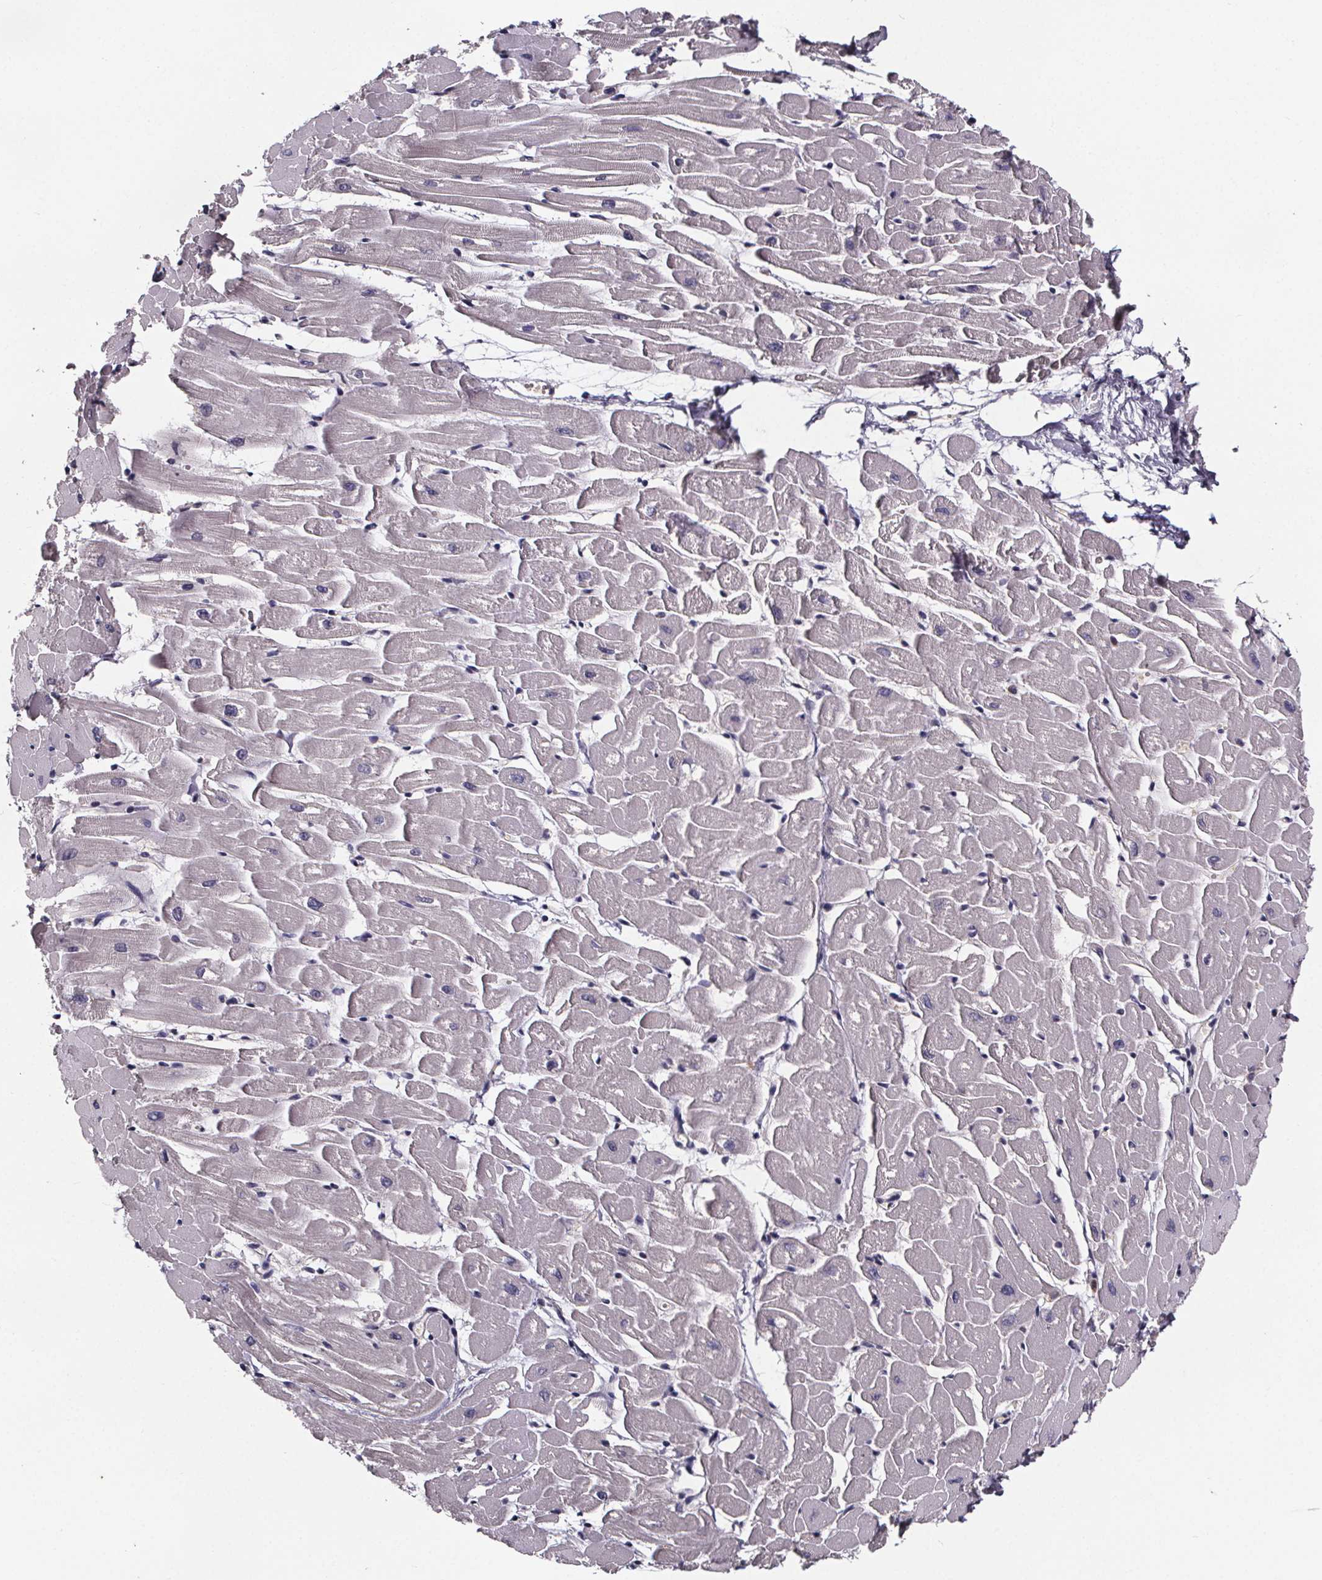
{"staining": {"intensity": "weak", "quantity": "<25%", "location": "cytoplasmic/membranous"}, "tissue": "heart muscle", "cell_type": "Cardiomyocytes", "image_type": "normal", "snomed": [{"axis": "morphology", "description": "Normal tissue, NOS"}, {"axis": "topography", "description": "Heart"}], "caption": "A high-resolution photomicrograph shows immunohistochemistry staining of unremarkable heart muscle, which shows no significant expression in cardiomyocytes. Nuclei are stained in blue.", "gene": "SMIM1", "patient": {"sex": "male", "age": 57}}